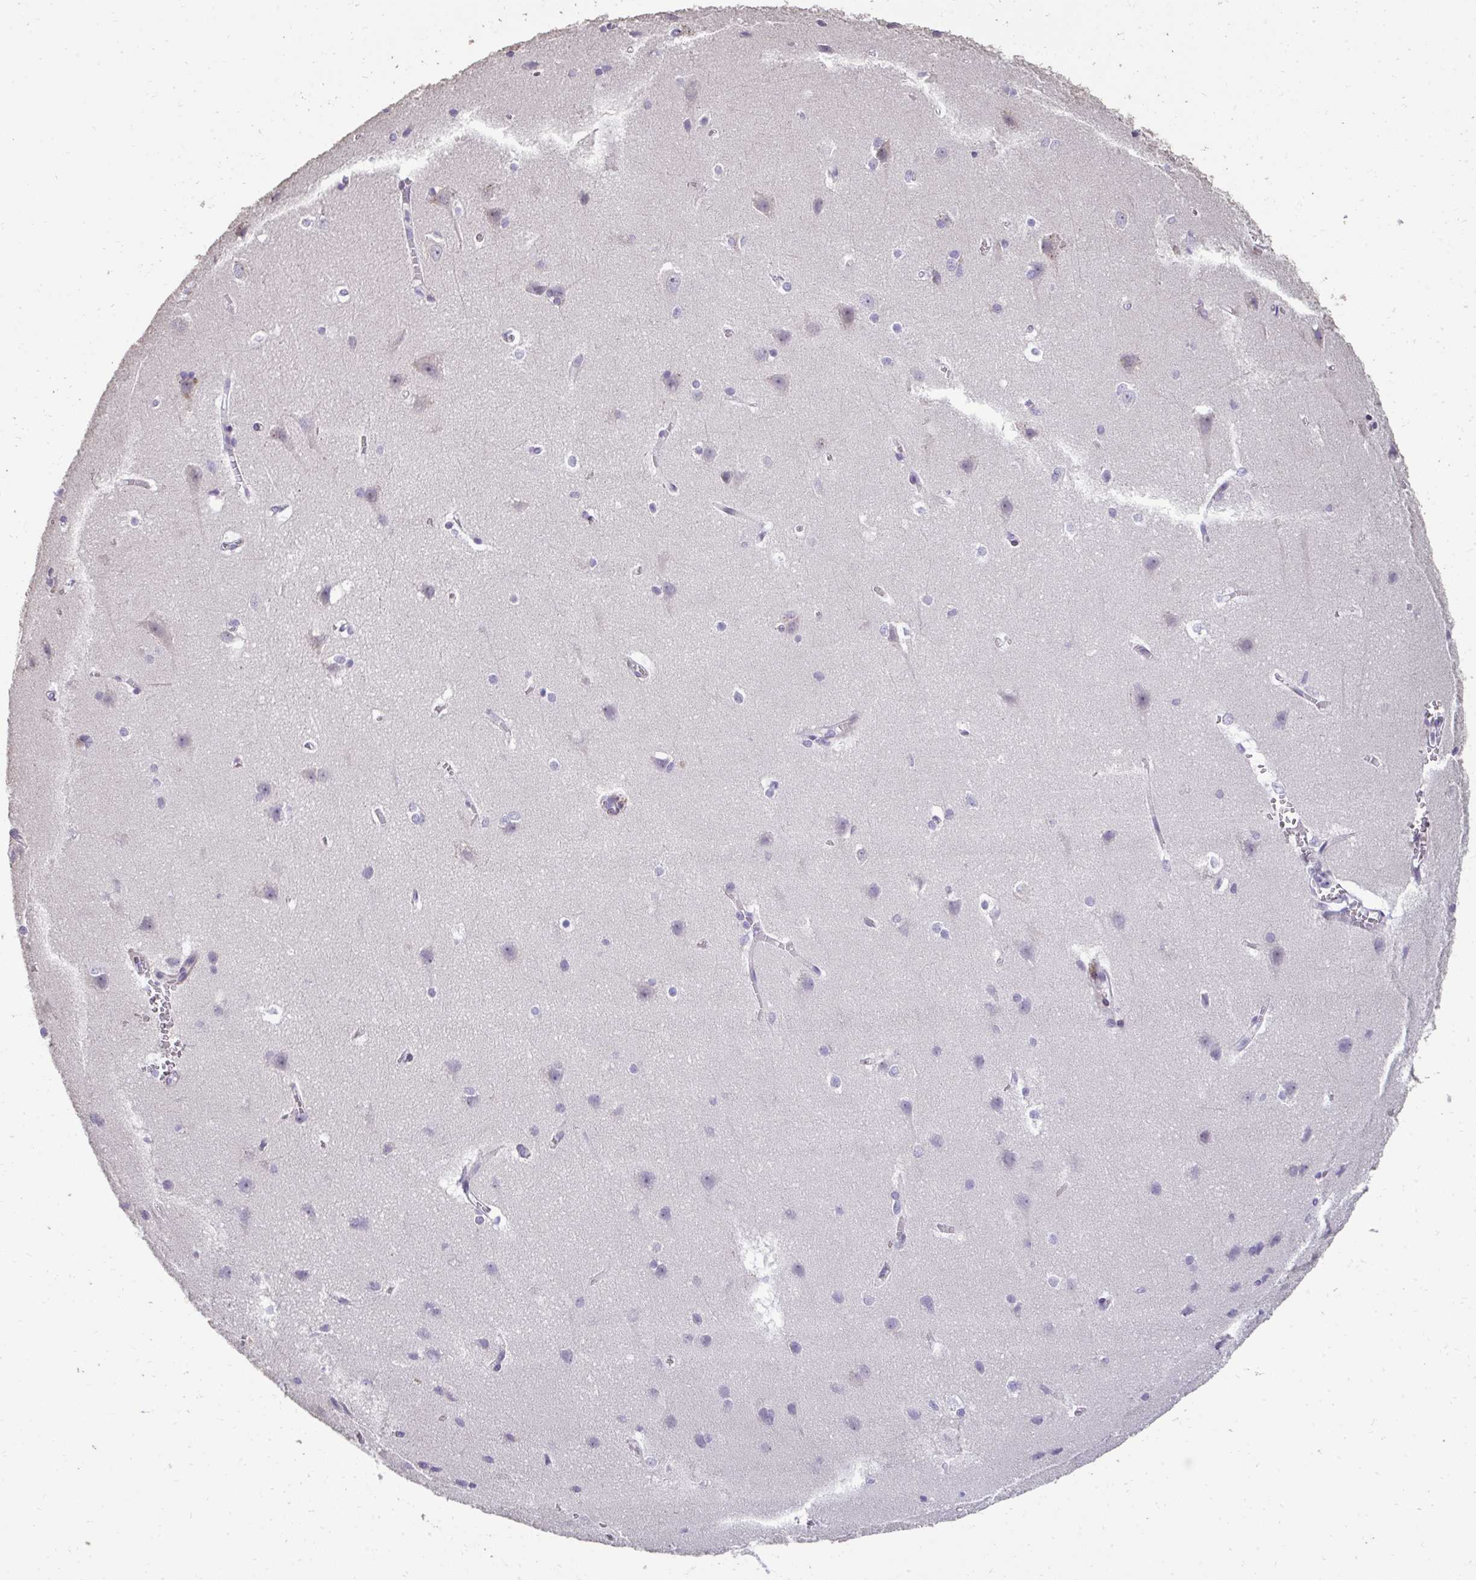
{"staining": {"intensity": "negative", "quantity": "none", "location": "none"}, "tissue": "cerebral cortex", "cell_type": "Endothelial cells", "image_type": "normal", "snomed": [{"axis": "morphology", "description": "Normal tissue, NOS"}, {"axis": "topography", "description": "Cerebral cortex"}], "caption": "This is a photomicrograph of immunohistochemistry (IHC) staining of benign cerebral cortex, which shows no expression in endothelial cells. The staining is performed using DAB (3,3'-diaminobenzidine) brown chromogen with nuclei counter-stained in using hematoxylin.", "gene": "FIBCD1", "patient": {"sex": "male", "age": 37}}